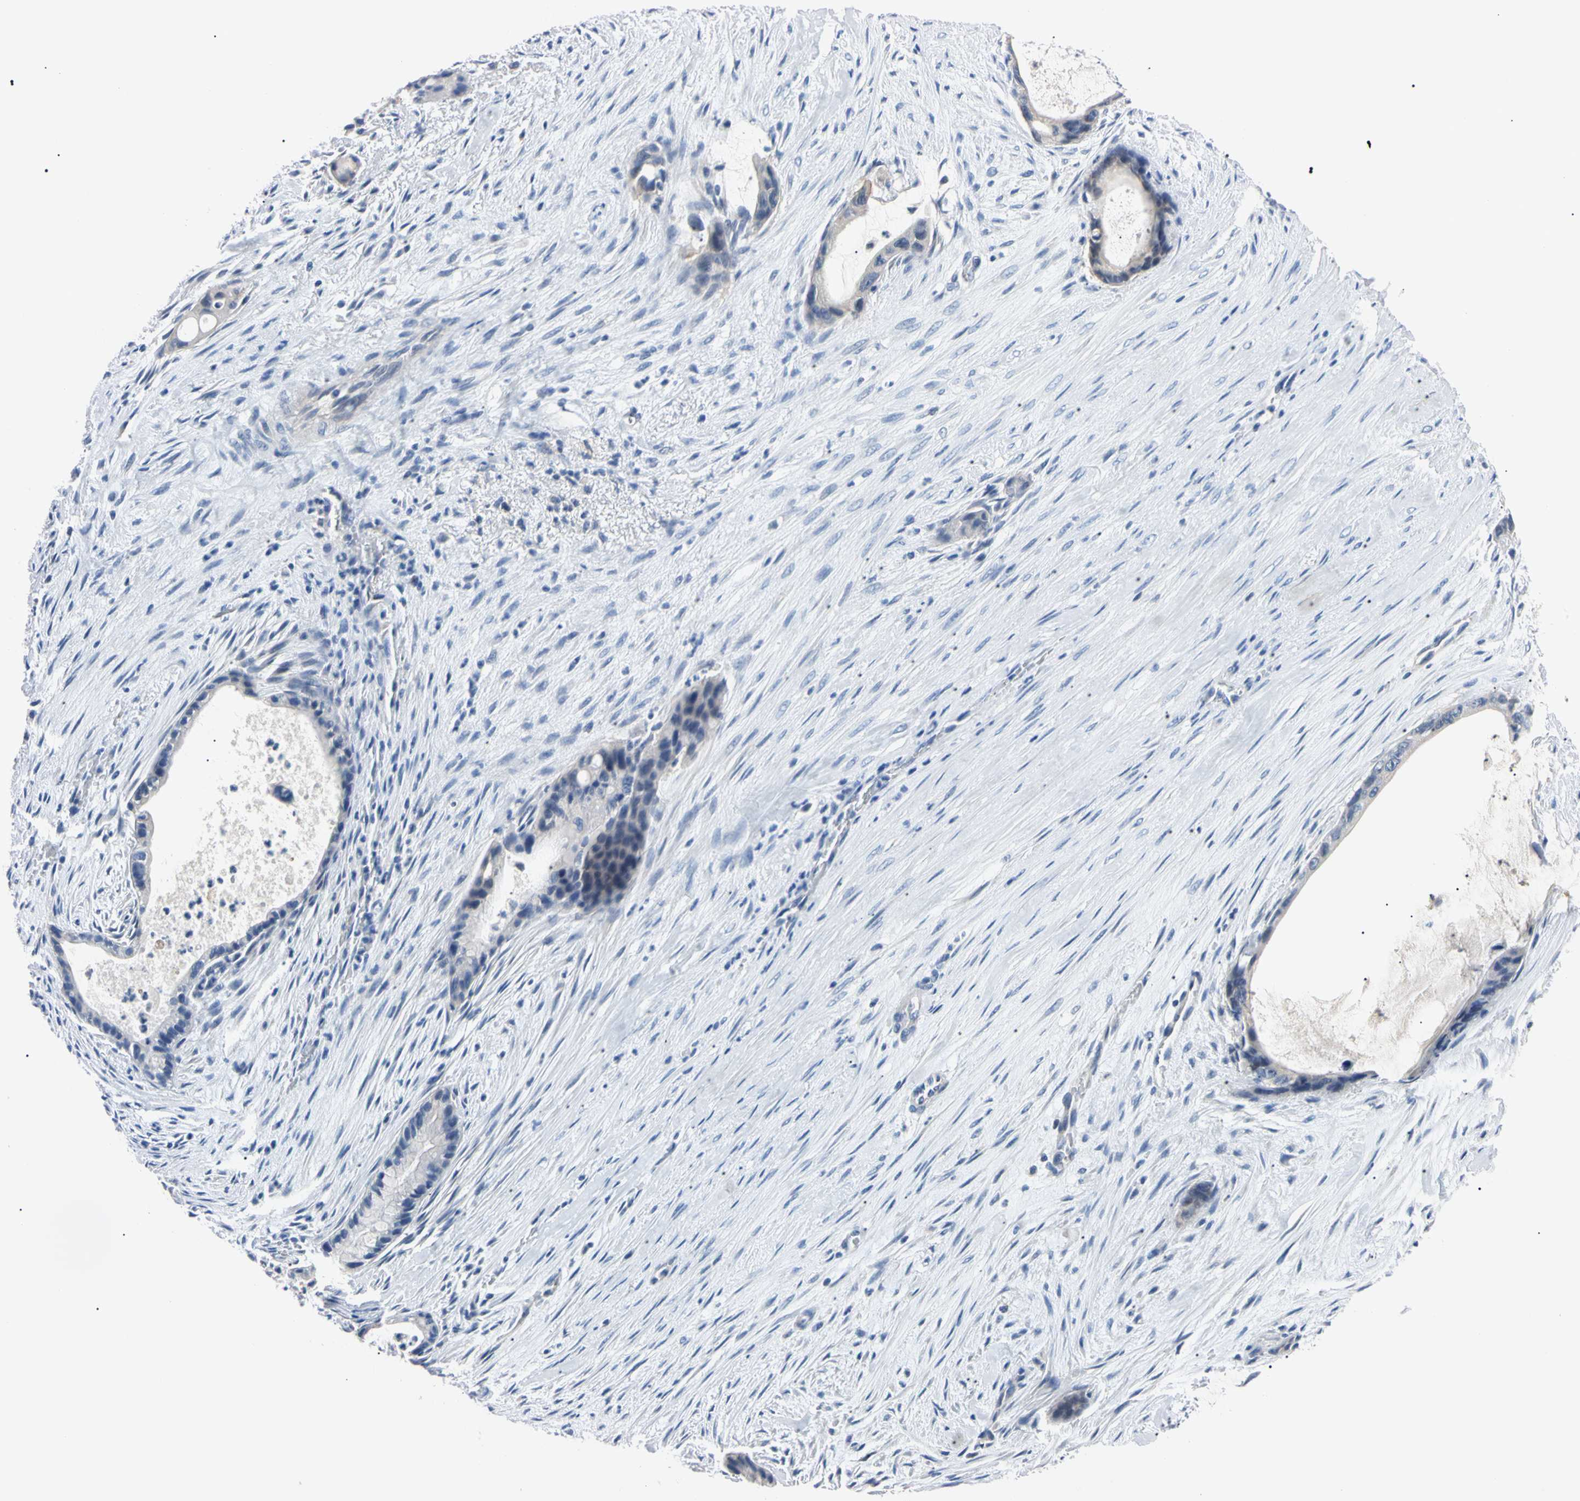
{"staining": {"intensity": "negative", "quantity": "none", "location": "none"}, "tissue": "liver cancer", "cell_type": "Tumor cells", "image_type": "cancer", "snomed": [{"axis": "morphology", "description": "Cholangiocarcinoma"}, {"axis": "topography", "description": "Liver"}], "caption": "An image of human liver cholangiocarcinoma is negative for staining in tumor cells.", "gene": "PNKD", "patient": {"sex": "female", "age": 55}}